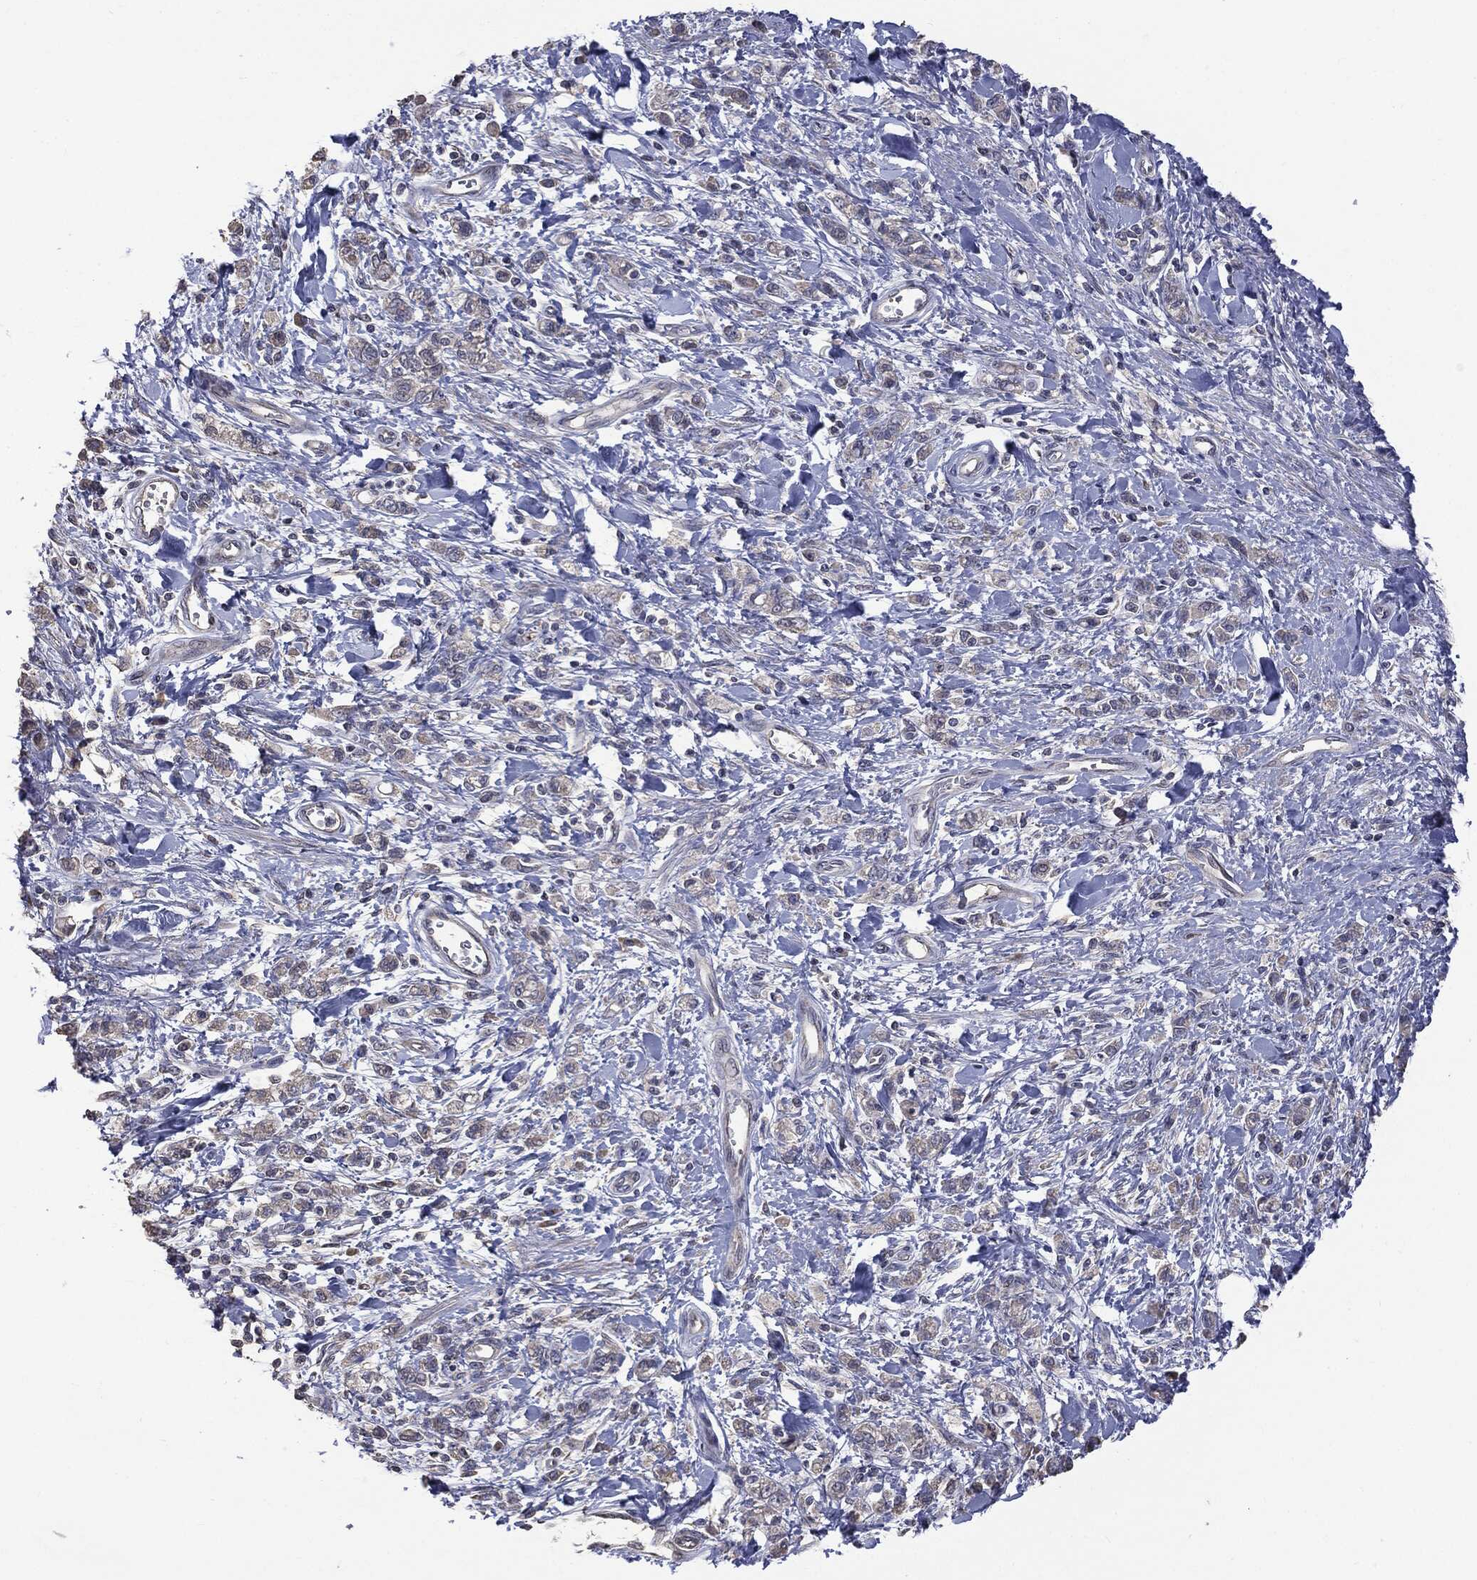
{"staining": {"intensity": "negative", "quantity": "none", "location": "none"}, "tissue": "stomach cancer", "cell_type": "Tumor cells", "image_type": "cancer", "snomed": [{"axis": "morphology", "description": "Adenocarcinoma, NOS"}, {"axis": "topography", "description": "Stomach"}], "caption": "IHC histopathology image of neoplastic tissue: human stomach adenocarcinoma stained with DAB displays no significant protein staining in tumor cells.", "gene": "MTOR", "patient": {"sex": "male", "age": 77}}